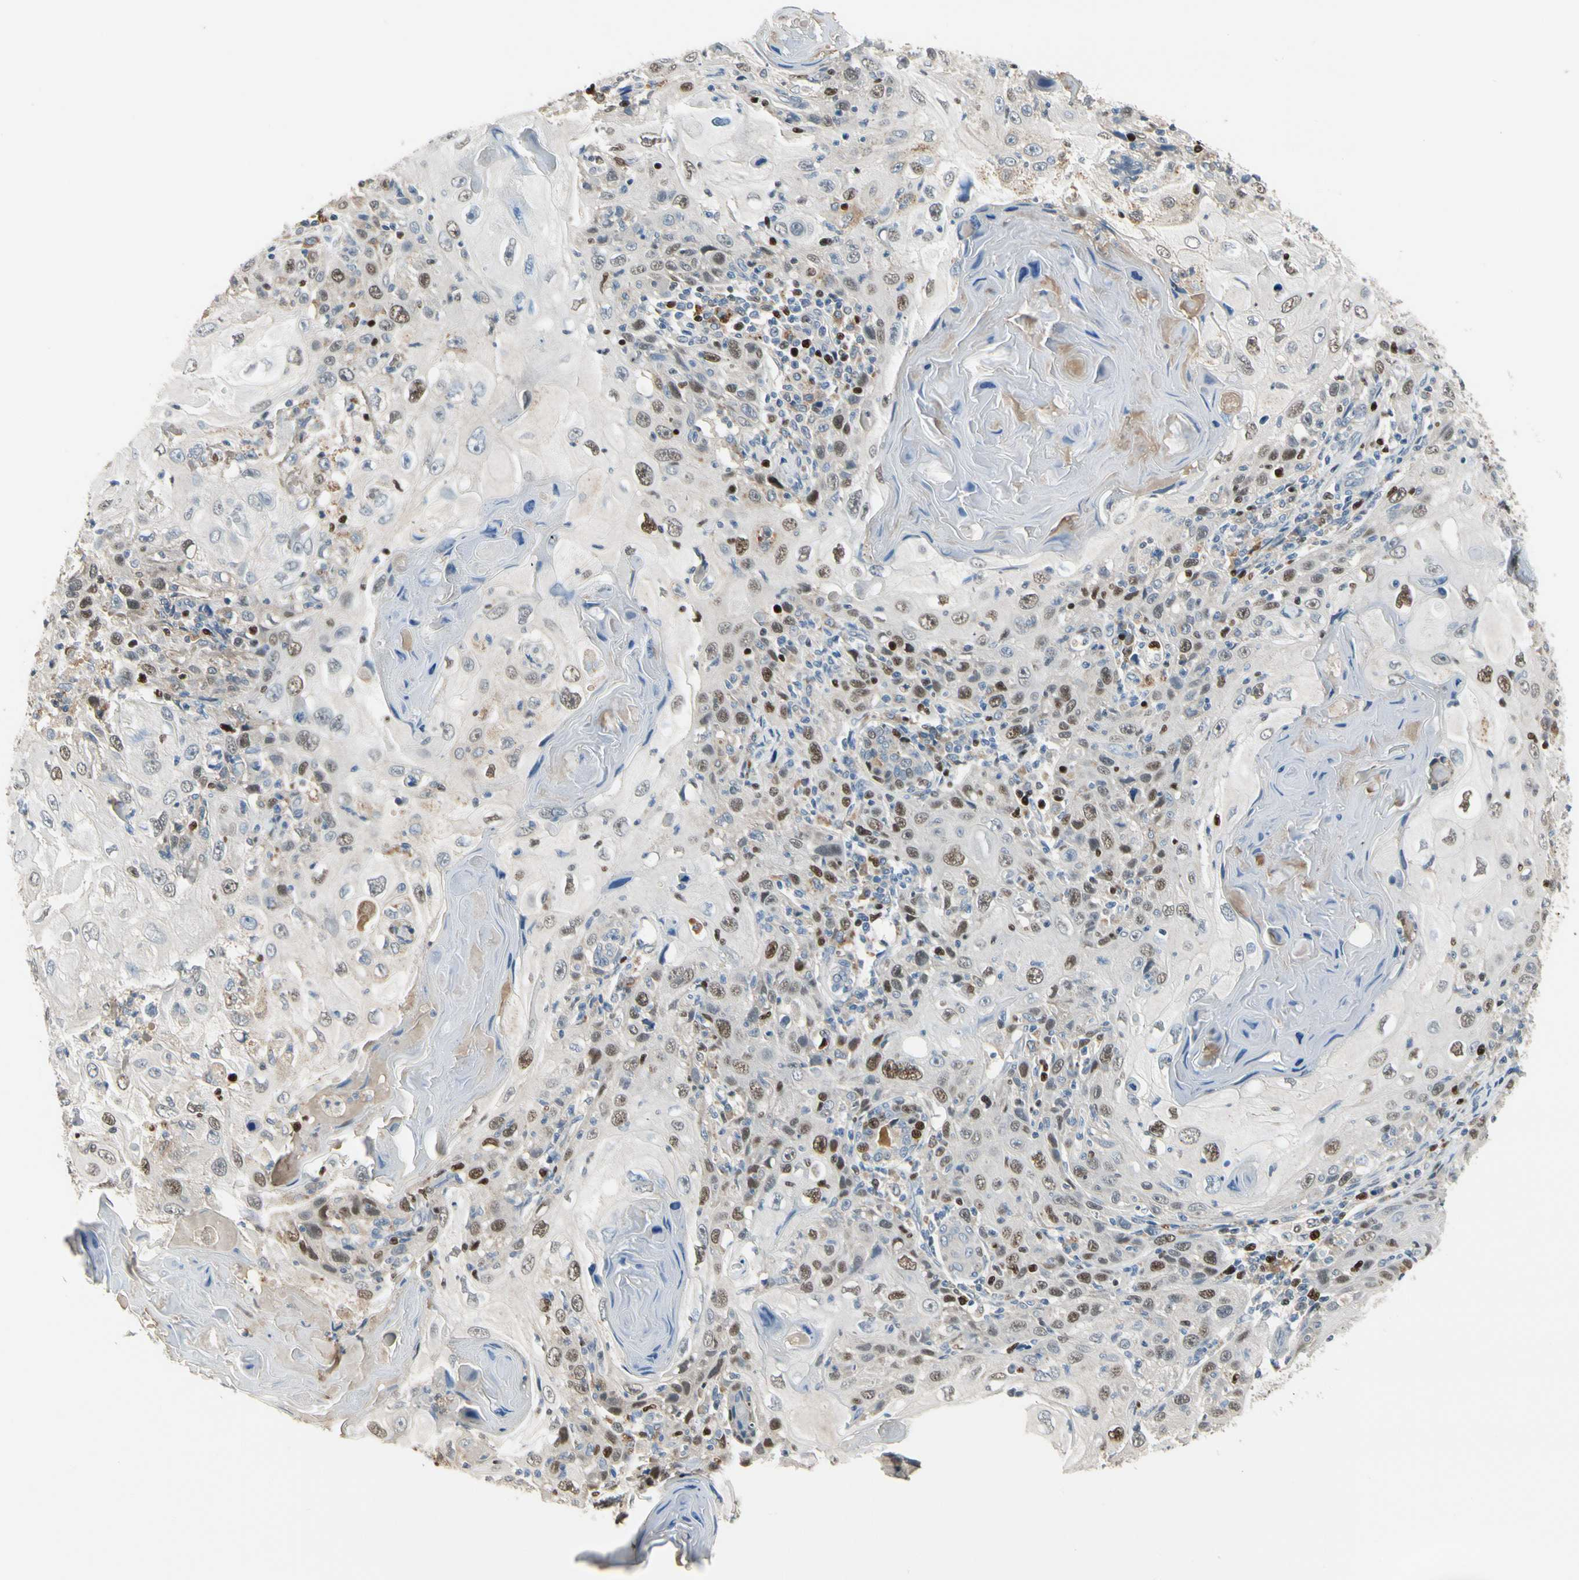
{"staining": {"intensity": "moderate", "quantity": "<25%", "location": "nuclear"}, "tissue": "skin cancer", "cell_type": "Tumor cells", "image_type": "cancer", "snomed": [{"axis": "morphology", "description": "Squamous cell carcinoma, NOS"}, {"axis": "topography", "description": "Skin"}], "caption": "This image exhibits IHC staining of skin cancer (squamous cell carcinoma), with low moderate nuclear staining in about <25% of tumor cells.", "gene": "ZKSCAN4", "patient": {"sex": "female", "age": 88}}